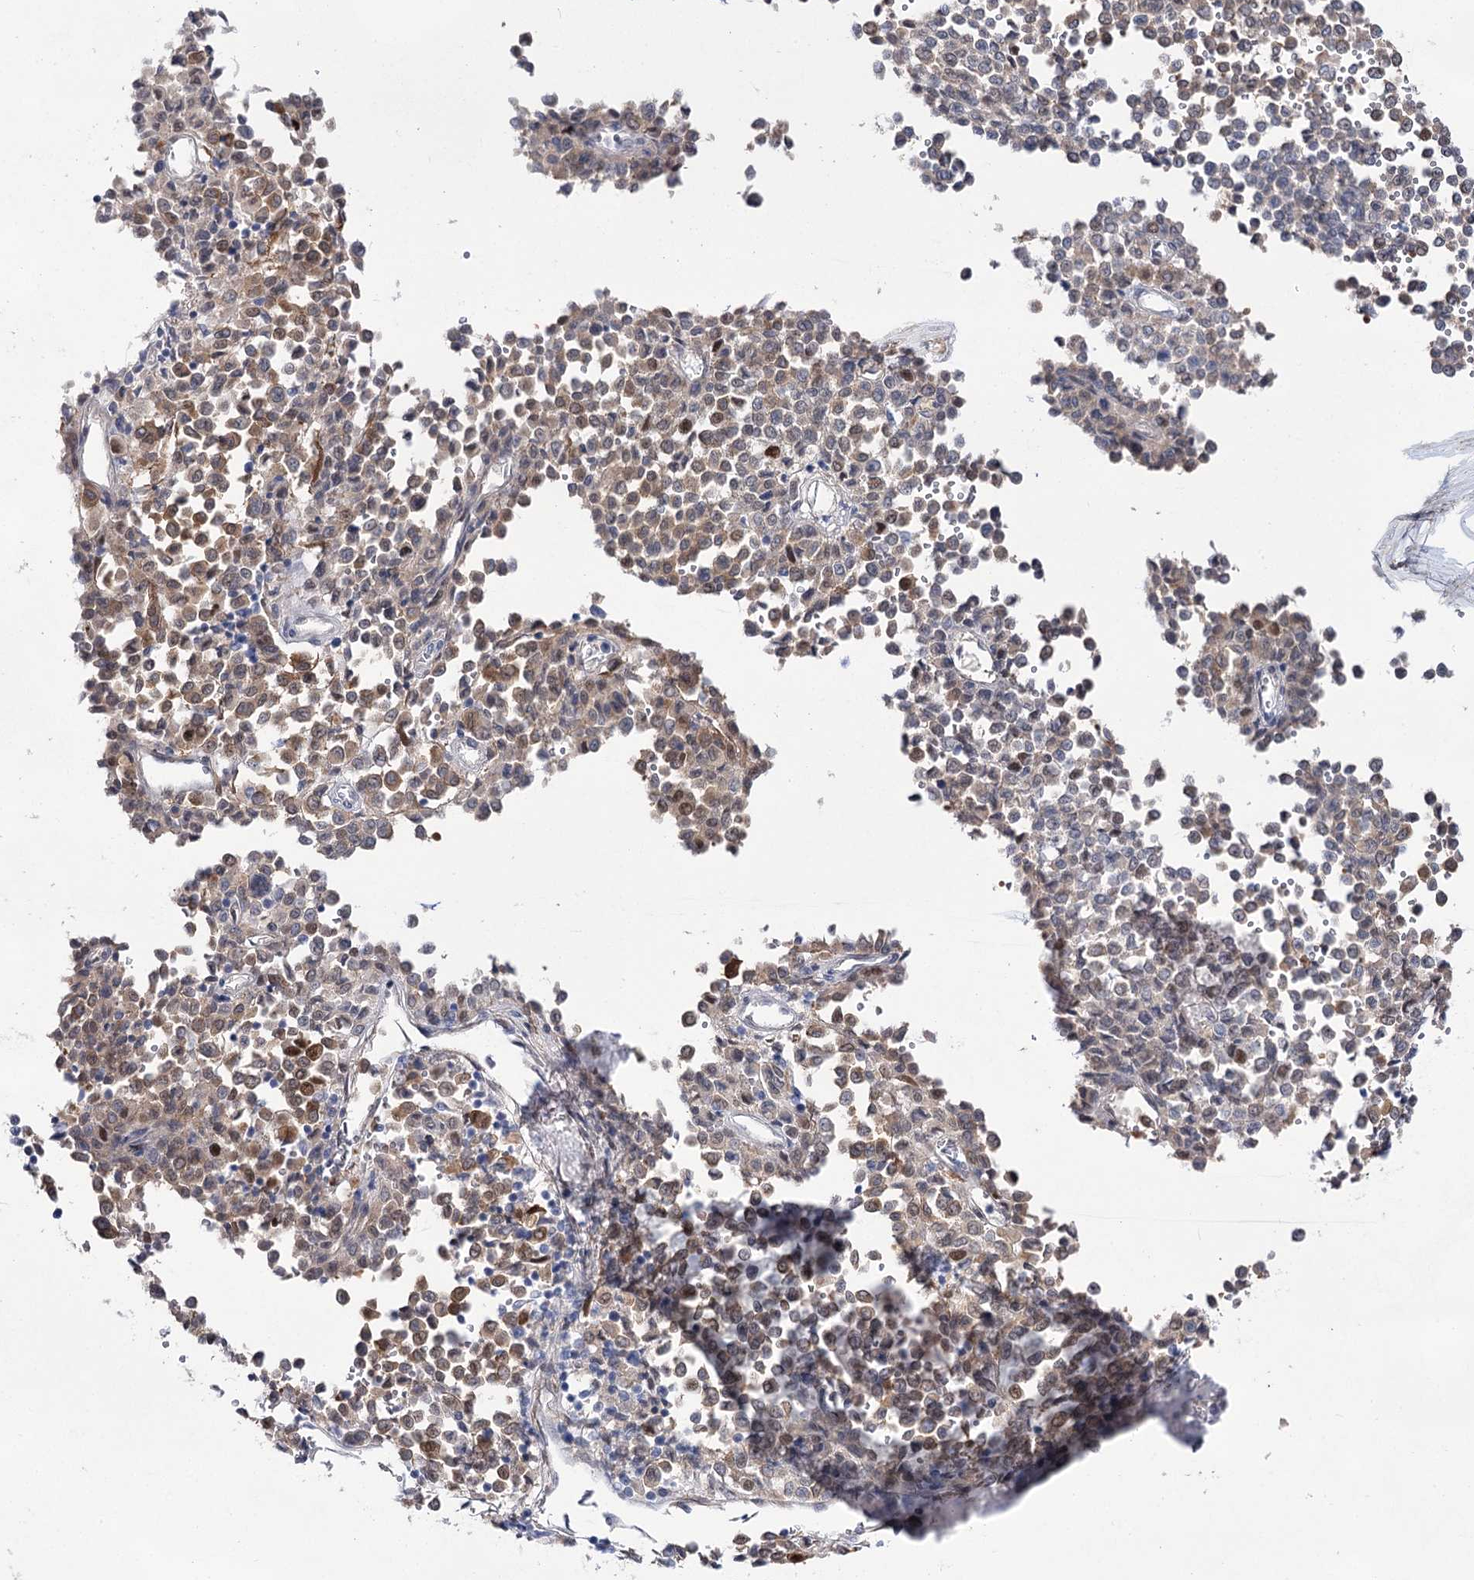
{"staining": {"intensity": "moderate", "quantity": "25%-75%", "location": "cytoplasmic/membranous,nuclear"}, "tissue": "melanoma", "cell_type": "Tumor cells", "image_type": "cancer", "snomed": [{"axis": "morphology", "description": "Malignant melanoma, Metastatic site"}, {"axis": "topography", "description": "Pancreas"}], "caption": "Tumor cells reveal medium levels of moderate cytoplasmic/membranous and nuclear positivity in approximately 25%-75% of cells in melanoma.", "gene": "UGDH", "patient": {"sex": "female", "age": 30}}